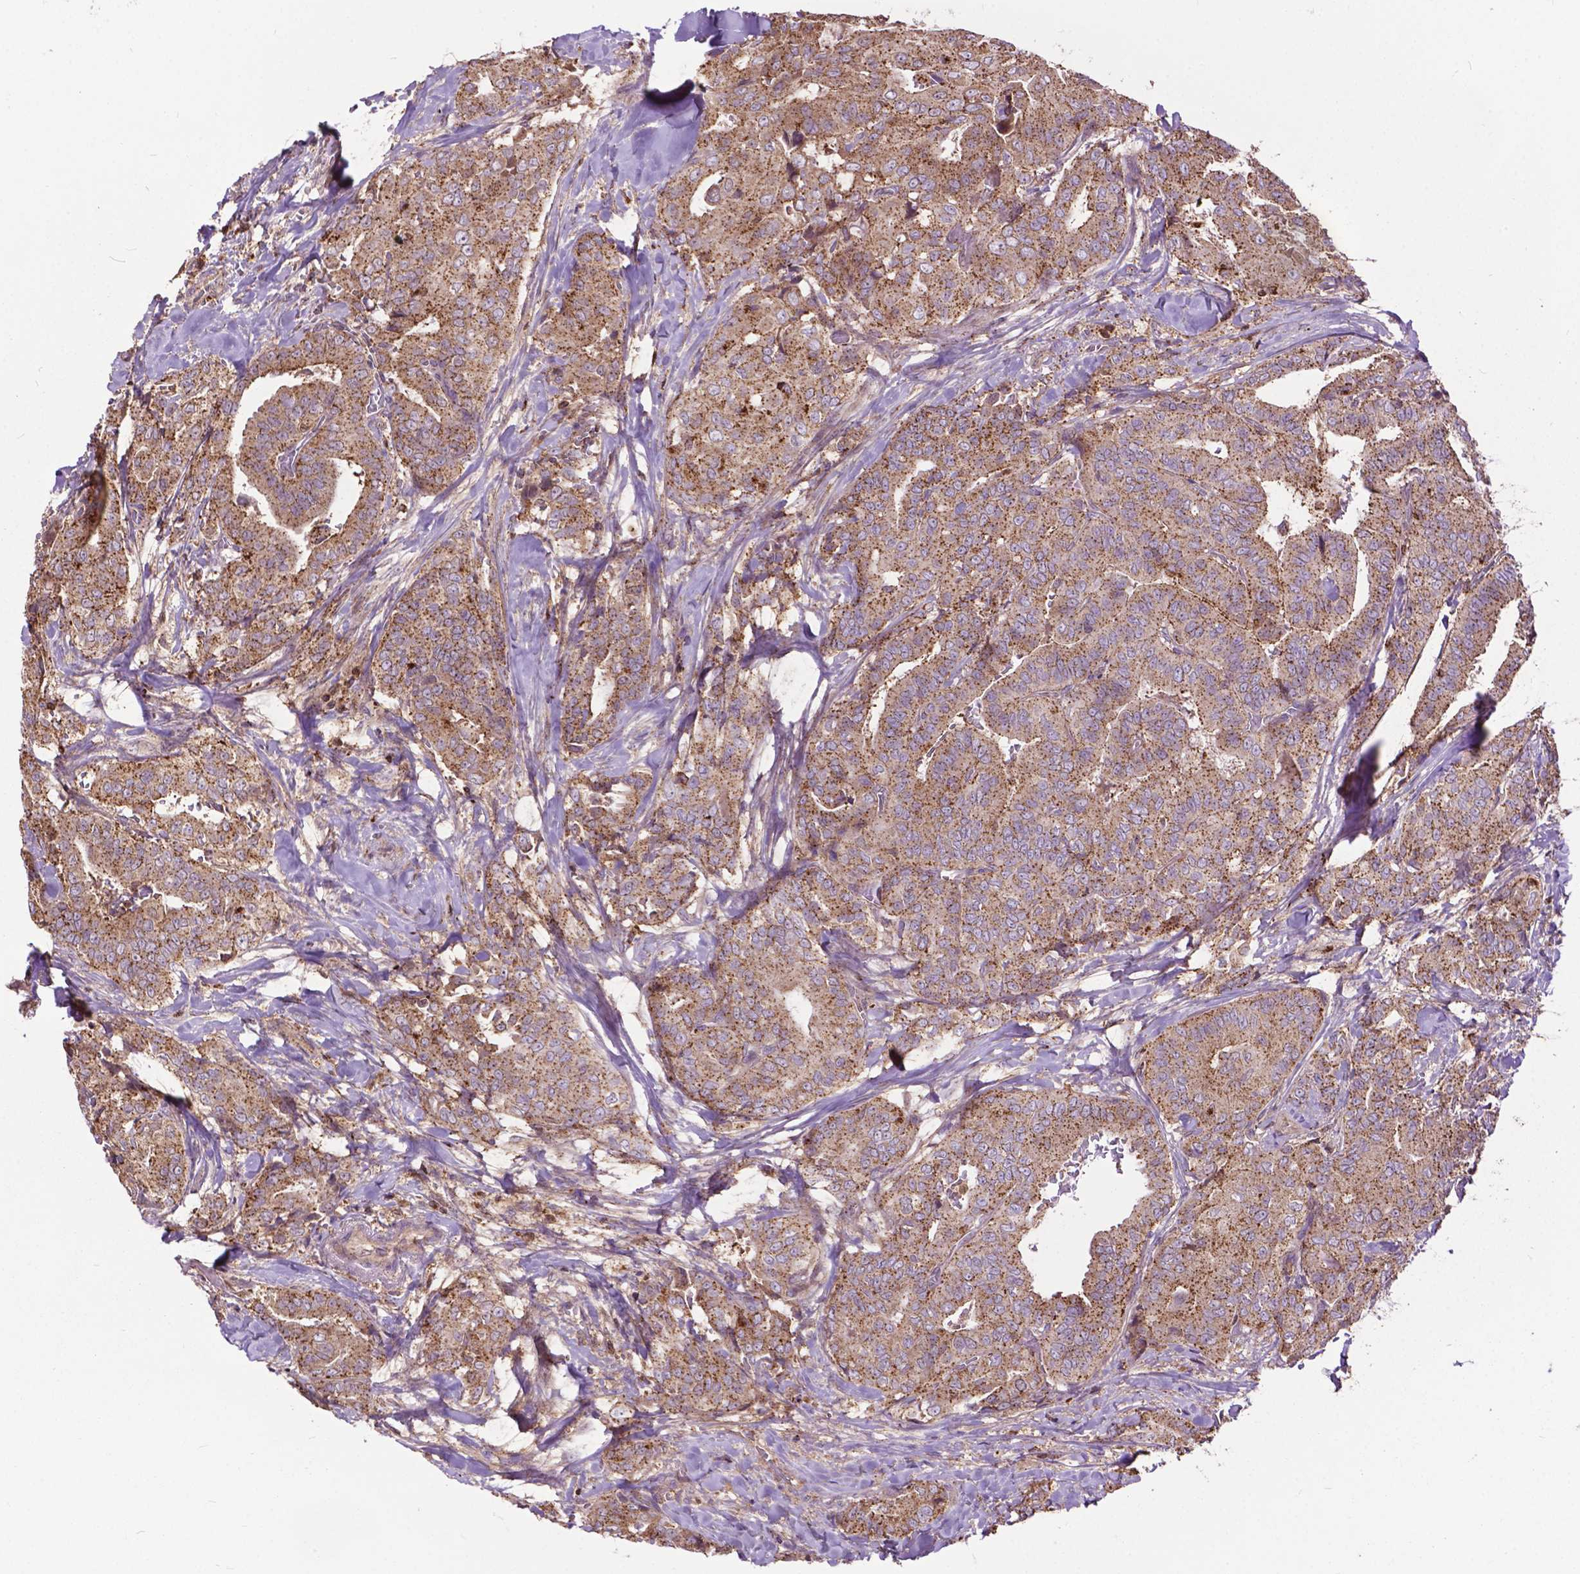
{"staining": {"intensity": "moderate", "quantity": ">75%", "location": "cytoplasmic/membranous"}, "tissue": "thyroid cancer", "cell_type": "Tumor cells", "image_type": "cancer", "snomed": [{"axis": "morphology", "description": "Papillary adenocarcinoma, NOS"}, {"axis": "topography", "description": "Thyroid gland"}], "caption": "Immunohistochemical staining of human thyroid cancer (papillary adenocarcinoma) shows medium levels of moderate cytoplasmic/membranous protein staining in approximately >75% of tumor cells.", "gene": "CHMP4A", "patient": {"sex": "male", "age": 61}}